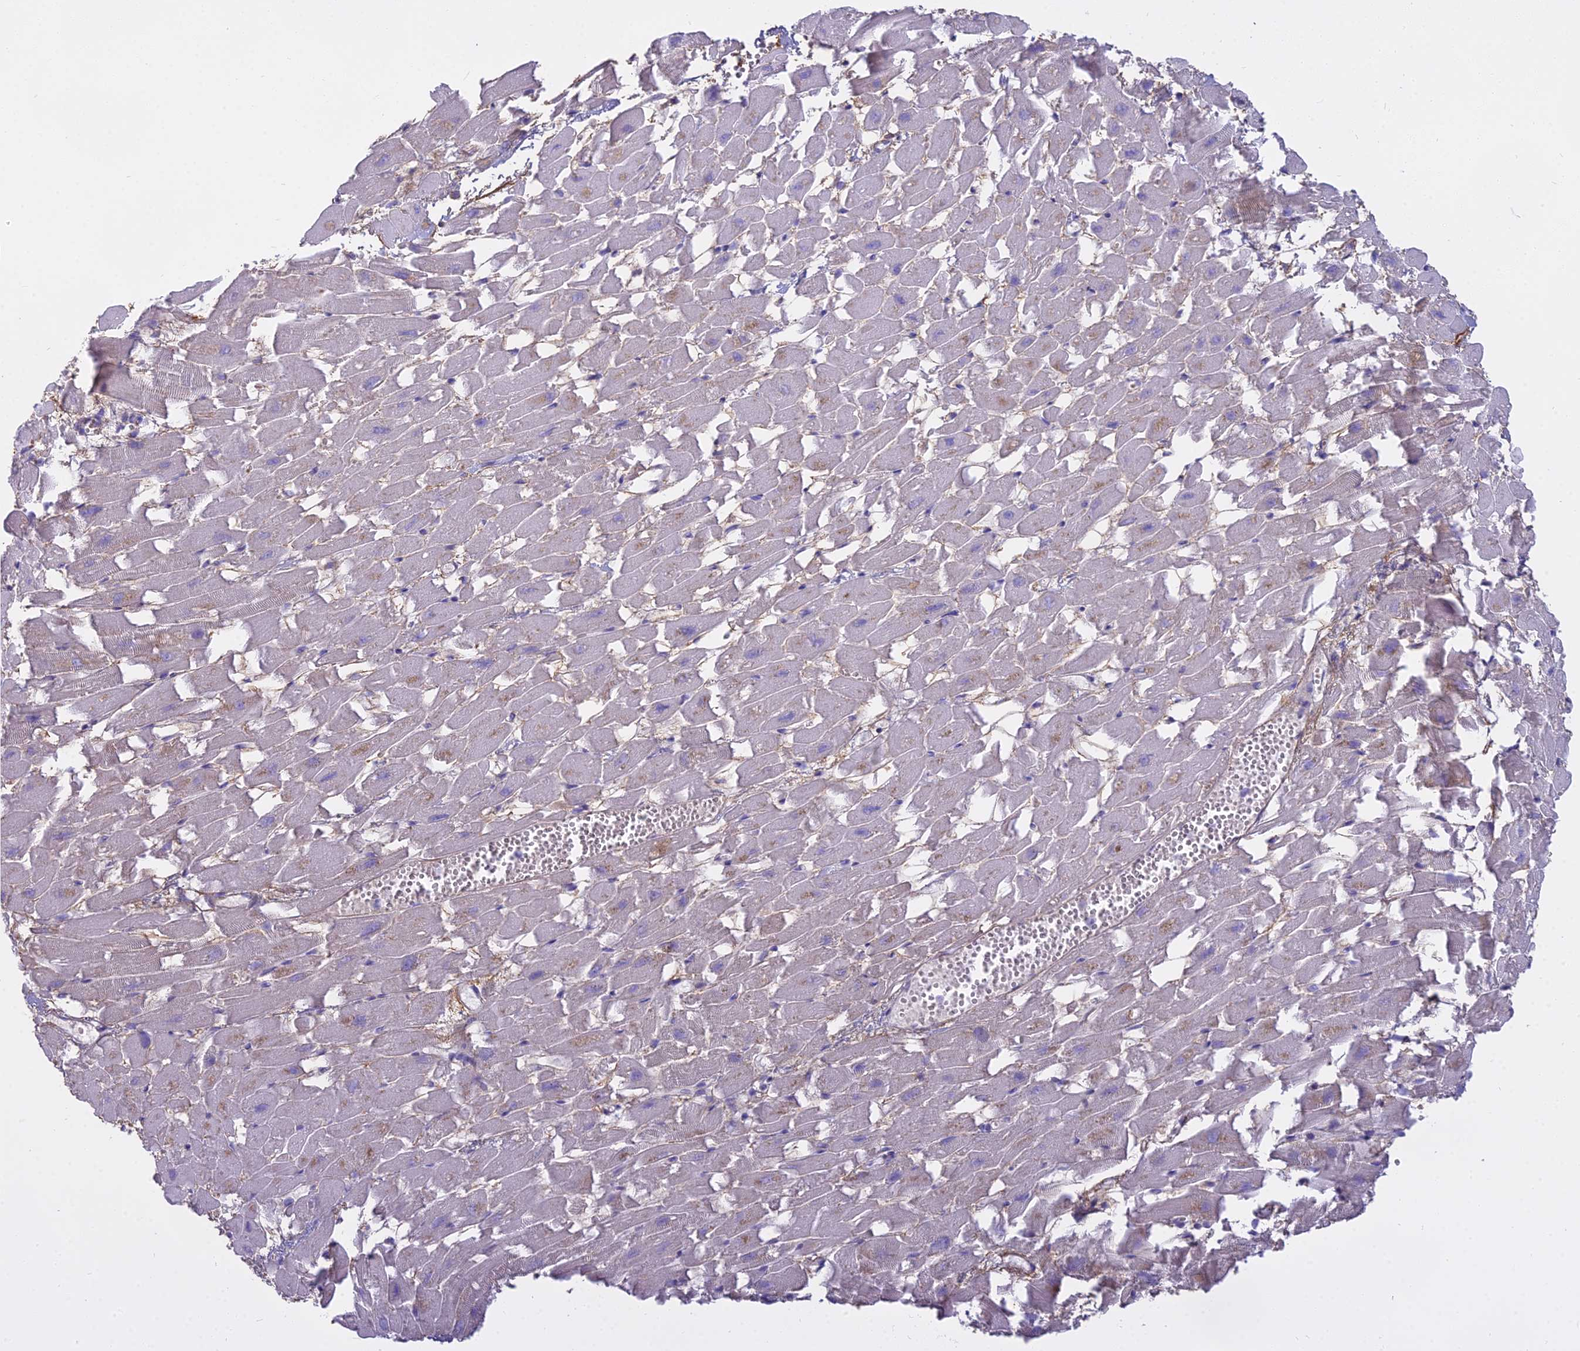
{"staining": {"intensity": "negative", "quantity": "none", "location": "none"}, "tissue": "heart muscle", "cell_type": "Cardiomyocytes", "image_type": "normal", "snomed": [{"axis": "morphology", "description": "Normal tissue, NOS"}, {"axis": "topography", "description": "Heart"}], "caption": "The histopathology image reveals no staining of cardiomyocytes in benign heart muscle. (Brightfield microscopy of DAB (3,3'-diaminobenzidine) IHC at high magnification).", "gene": "OSTN", "patient": {"sex": "female", "age": 64}}